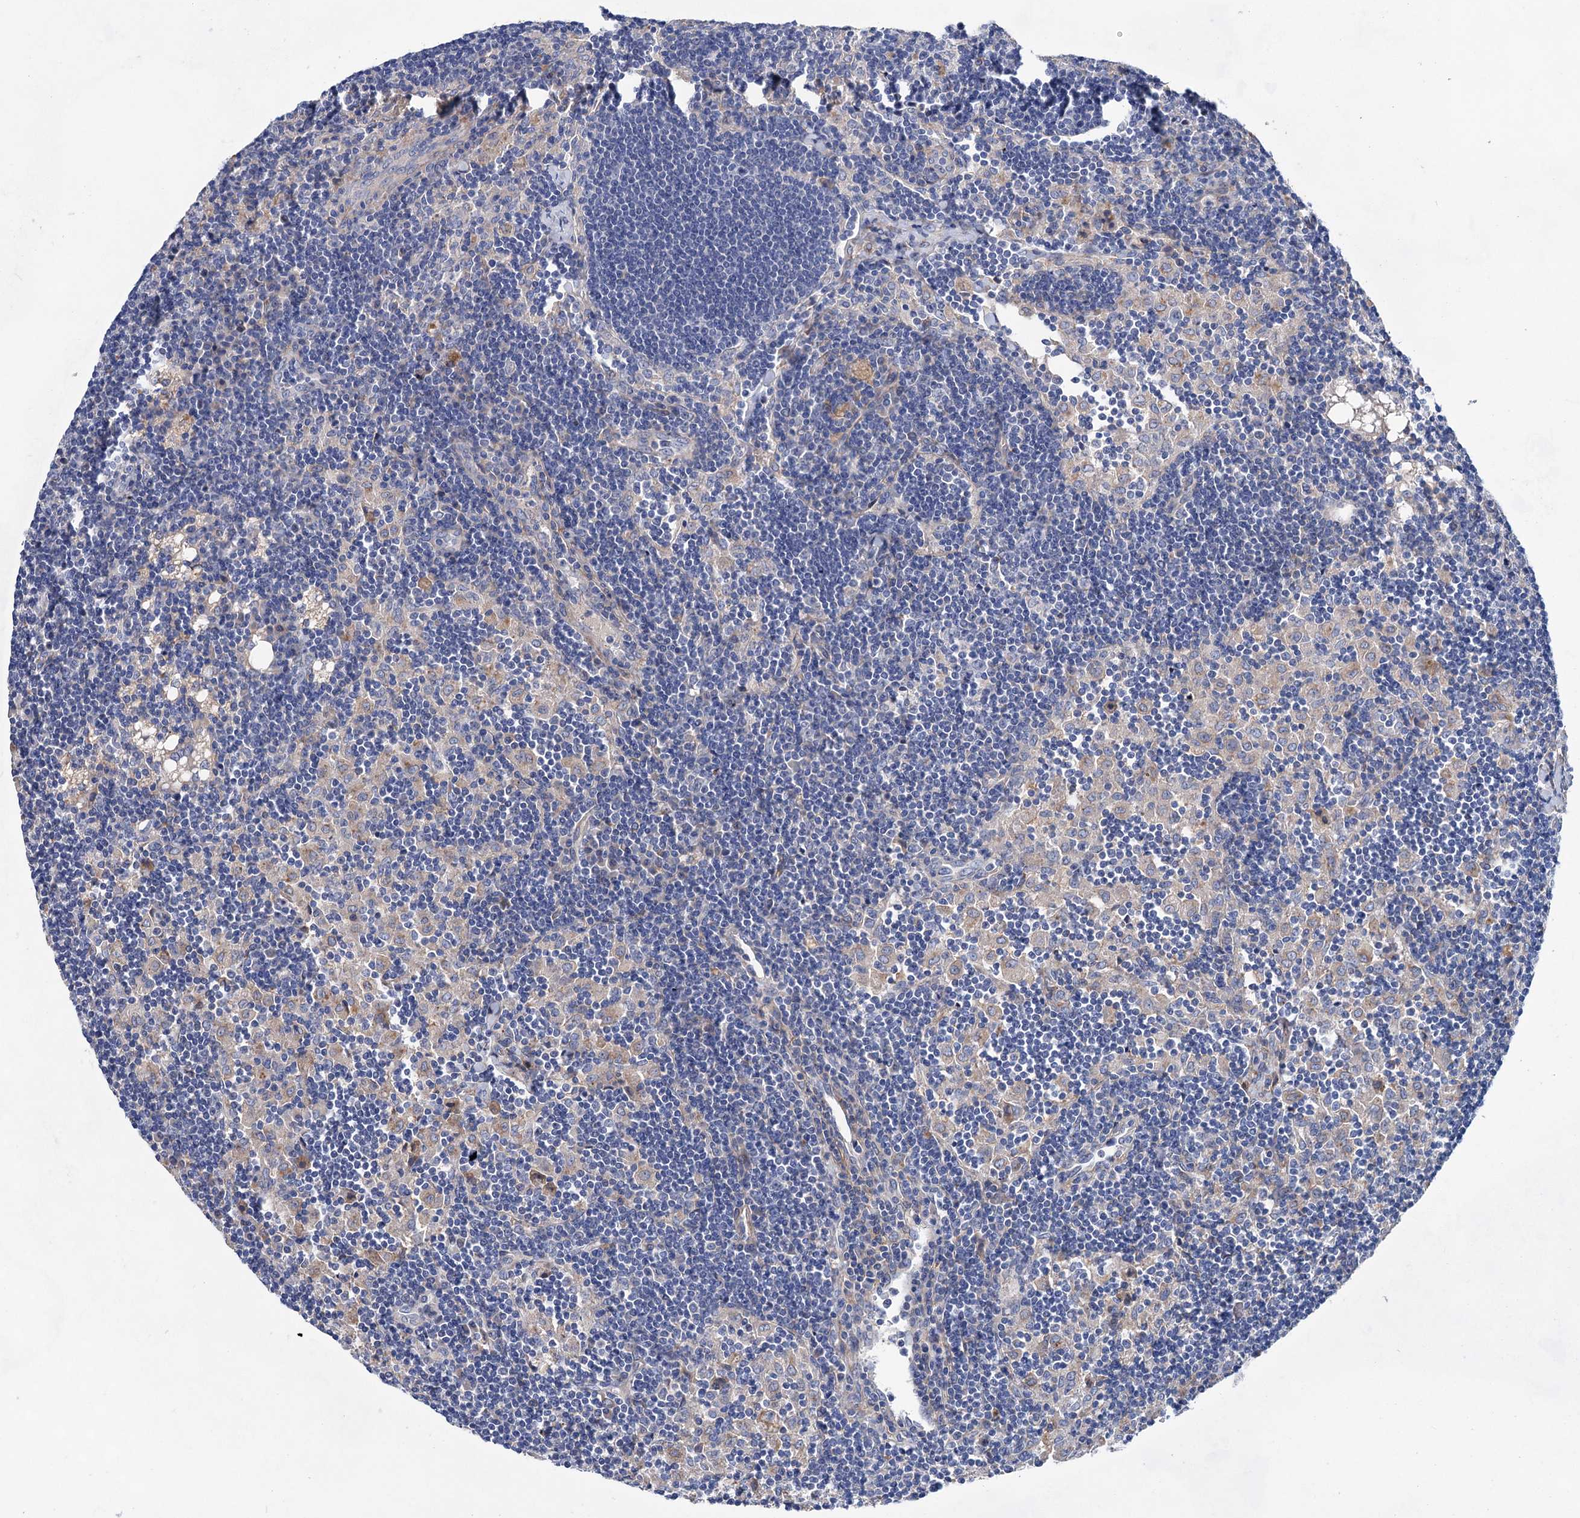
{"staining": {"intensity": "negative", "quantity": "none", "location": "none"}, "tissue": "lymph node", "cell_type": "Germinal center cells", "image_type": "normal", "snomed": [{"axis": "morphology", "description": "Normal tissue, NOS"}, {"axis": "topography", "description": "Lymph node"}], "caption": "Immunohistochemistry image of unremarkable lymph node: lymph node stained with DAB shows no significant protein staining in germinal center cells. The staining was performed using DAB (3,3'-diaminobenzidine) to visualize the protein expression in brown, while the nuclei were stained in blue with hematoxylin (Magnification: 20x).", "gene": "GPR155", "patient": {"sex": "male", "age": 24}}